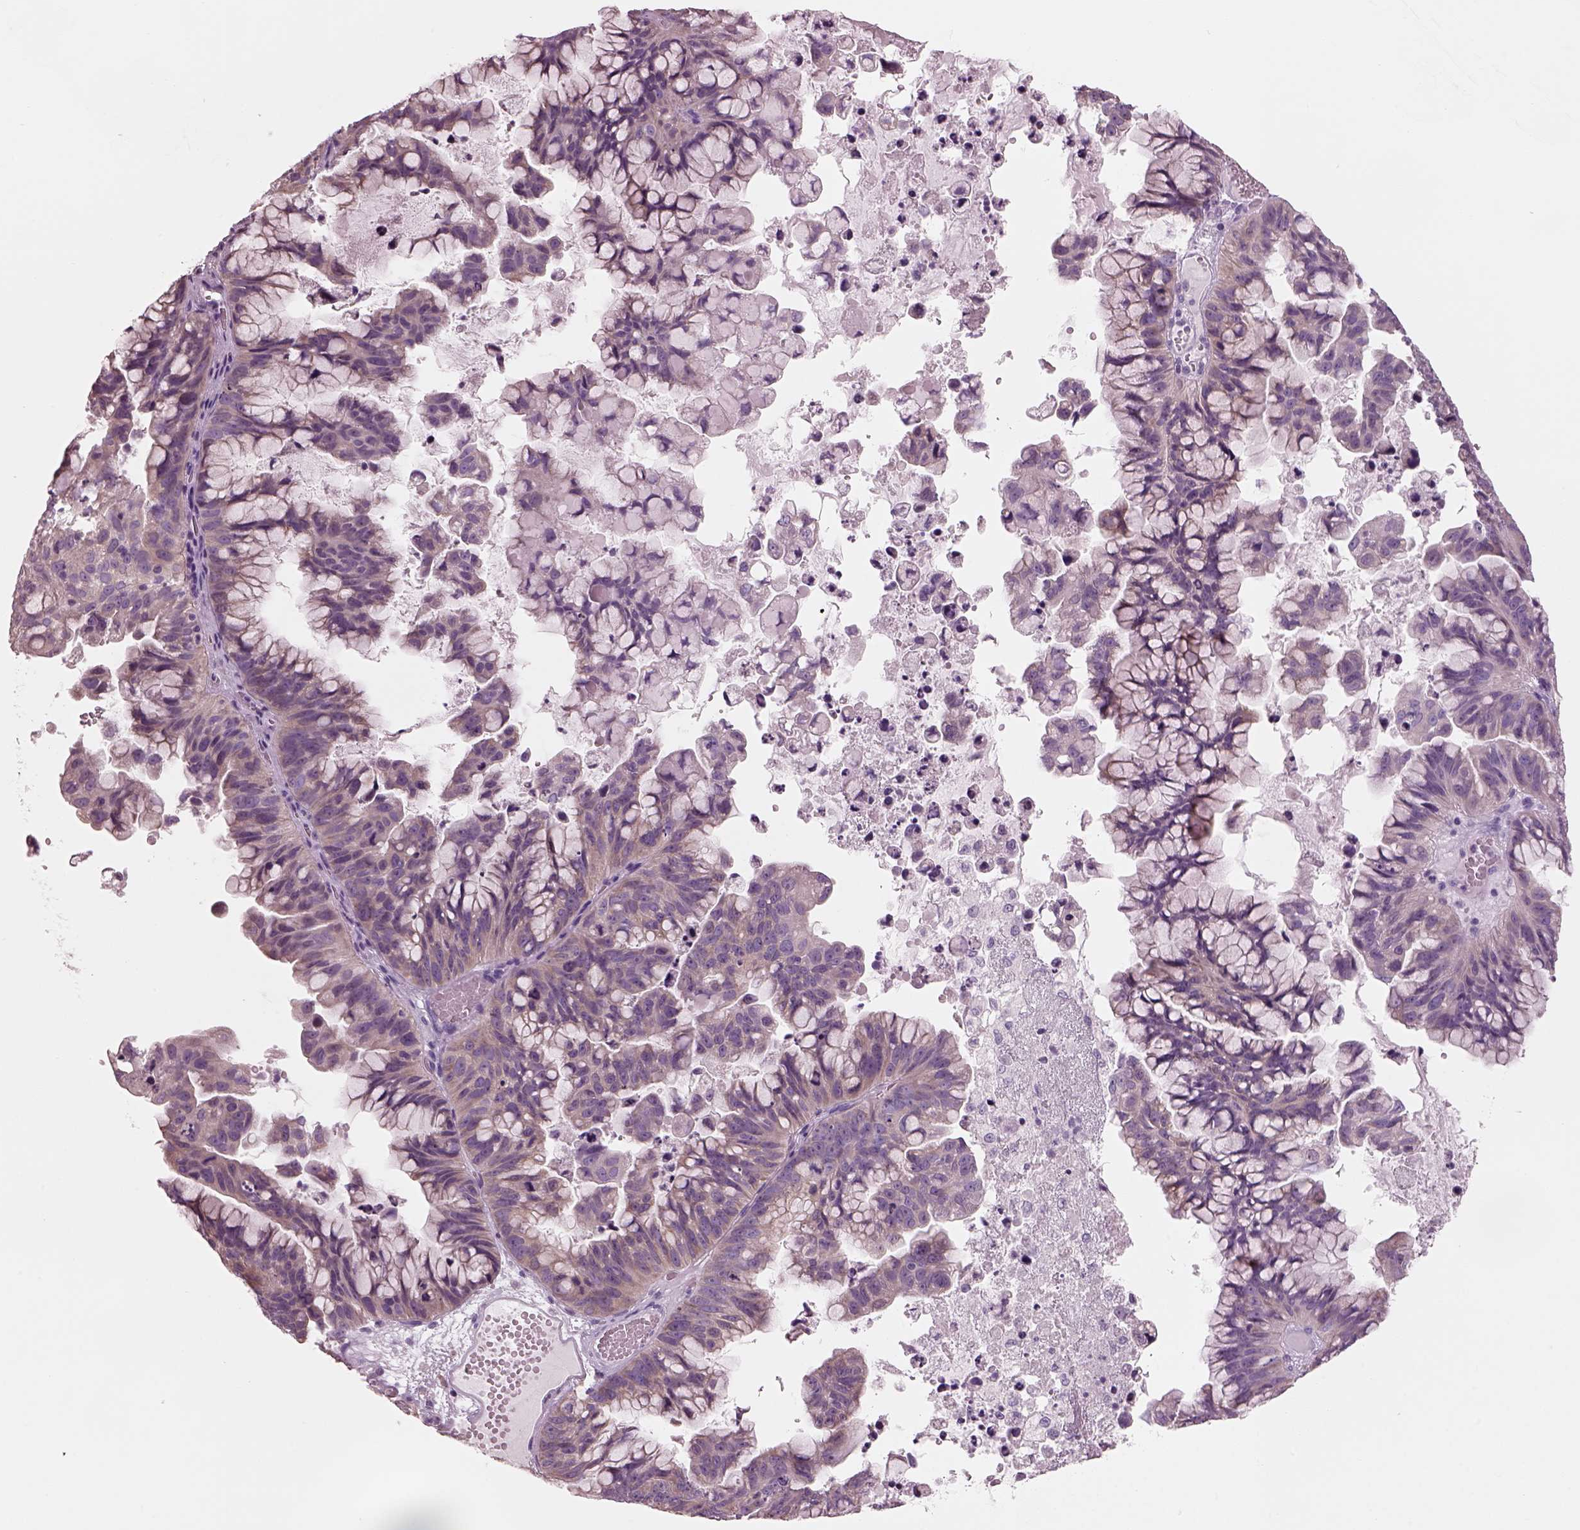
{"staining": {"intensity": "negative", "quantity": "none", "location": "none"}, "tissue": "ovarian cancer", "cell_type": "Tumor cells", "image_type": "cancer", "snomed": [{"axis": "morphology", "description": "Cystadenocarcinoma, mucinous, NOS"}, {"axis": "topography", "description": "Ovary"}], "caption": "This is a image of IHC staining of mucinous cystadenocarcinoma (ovarian), which shows no staining in tumor cells.", "gene": "SLC27A2", "patient": {"sex": "female", "age": 76}}